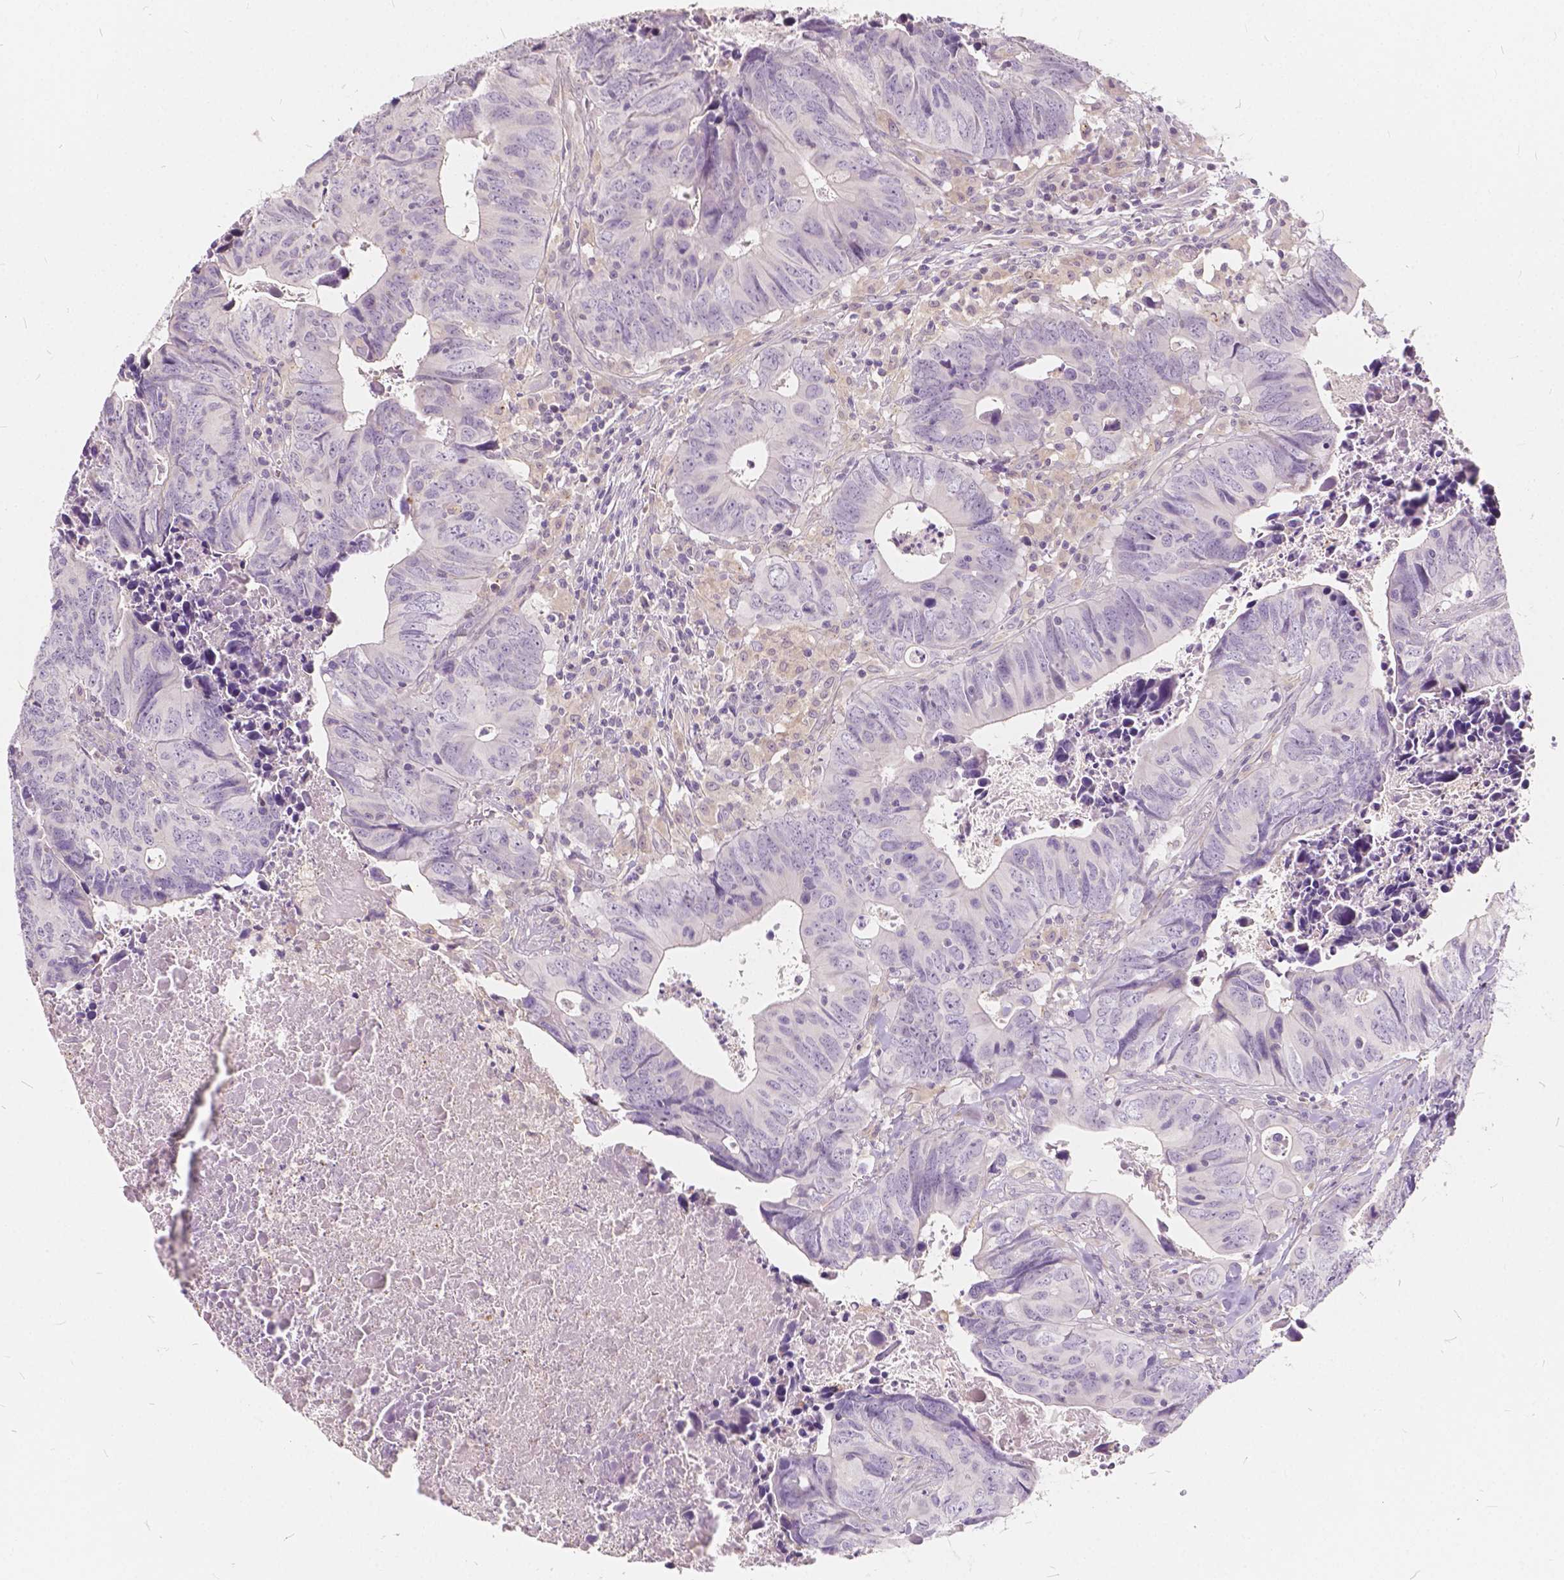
{"staining": {"intensity": "negative", "quantity": "none", "location": "none"}, "tissue": "colorectal cancer", "cell_type": "Tumor cells", "image_type": "cancer", "snomed": [{"axis": "morphology", "description": "Adenocarcinoma, NOS"}, {"axis": "topography", "description": "Colon"}], "caption": "The immunohistochemistry (IHC) micrograph has no significant positivity in tumor cells of colorectal cancer tissue. Nuclei are stained in blue.", "gene": "KIAA0513", "patient": {"sex": "female", "age": 82}}